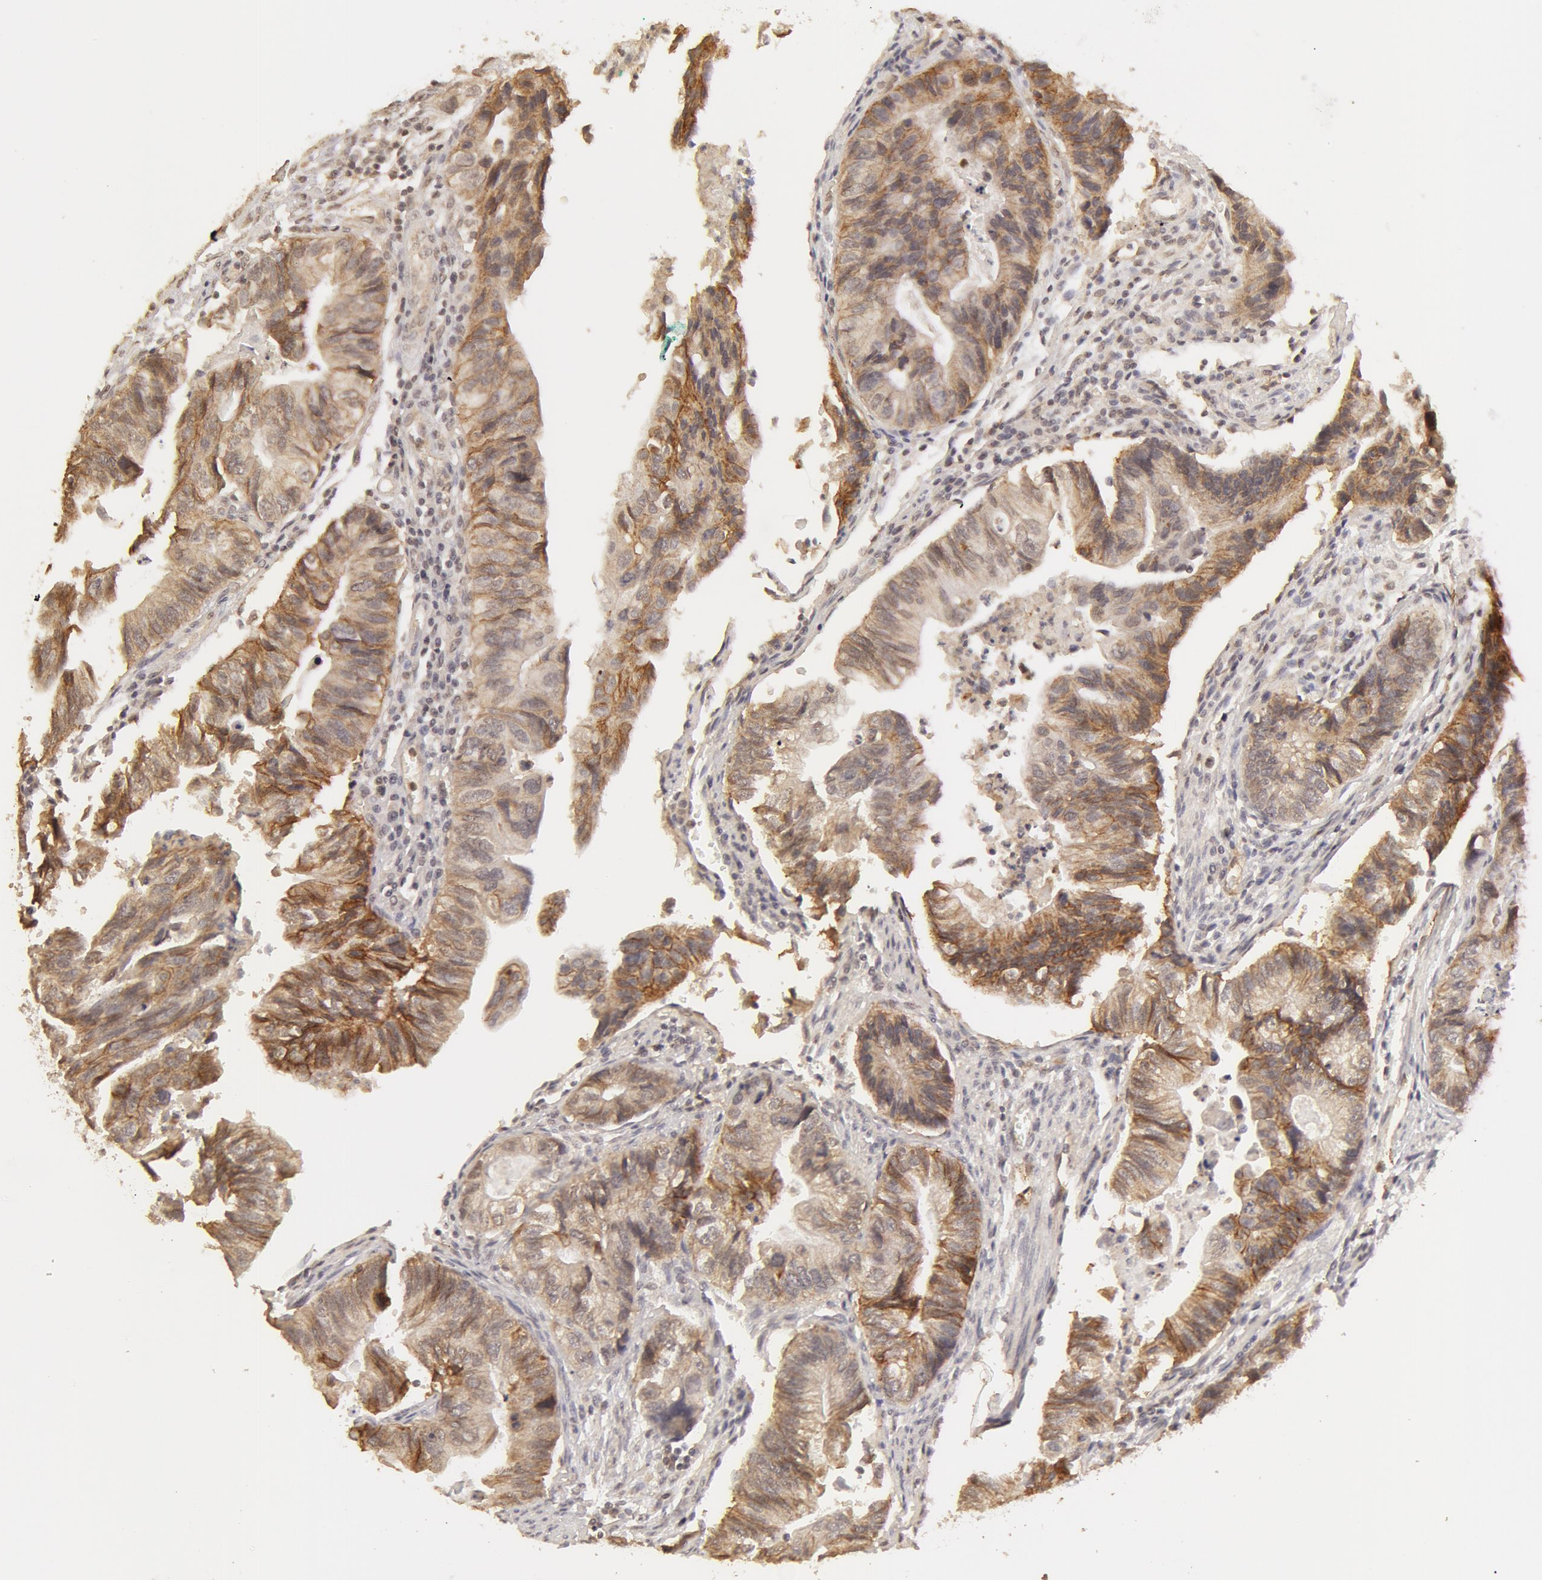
{"staining": {"intensity": "moderate", "quantity": ">75%", "location": "cytoplasmic/membranous"}, "tissue": "colorectal cancer", "cell_type": "Tumor cells", "image_type": "cancer", "snomed": [{"axis": "morphology", "description": "Adenocarcinoma, NOS"}, {"axis": "topography", "description": "Colon"}], "caption": "Immunohistochemistry (IHC) histopathology image of neoplastic tissue: adenocarcinoma (colorectal) stained using immunohistochemistry reveals medium levels of moderate protein expression localized specifically in the cytoplasmic/membranous of tumor cells, appearing as a cytoplasmic/membranous brown color.", "gene": "ADAM10", "patient": {"sex": "female", "age": 11}}